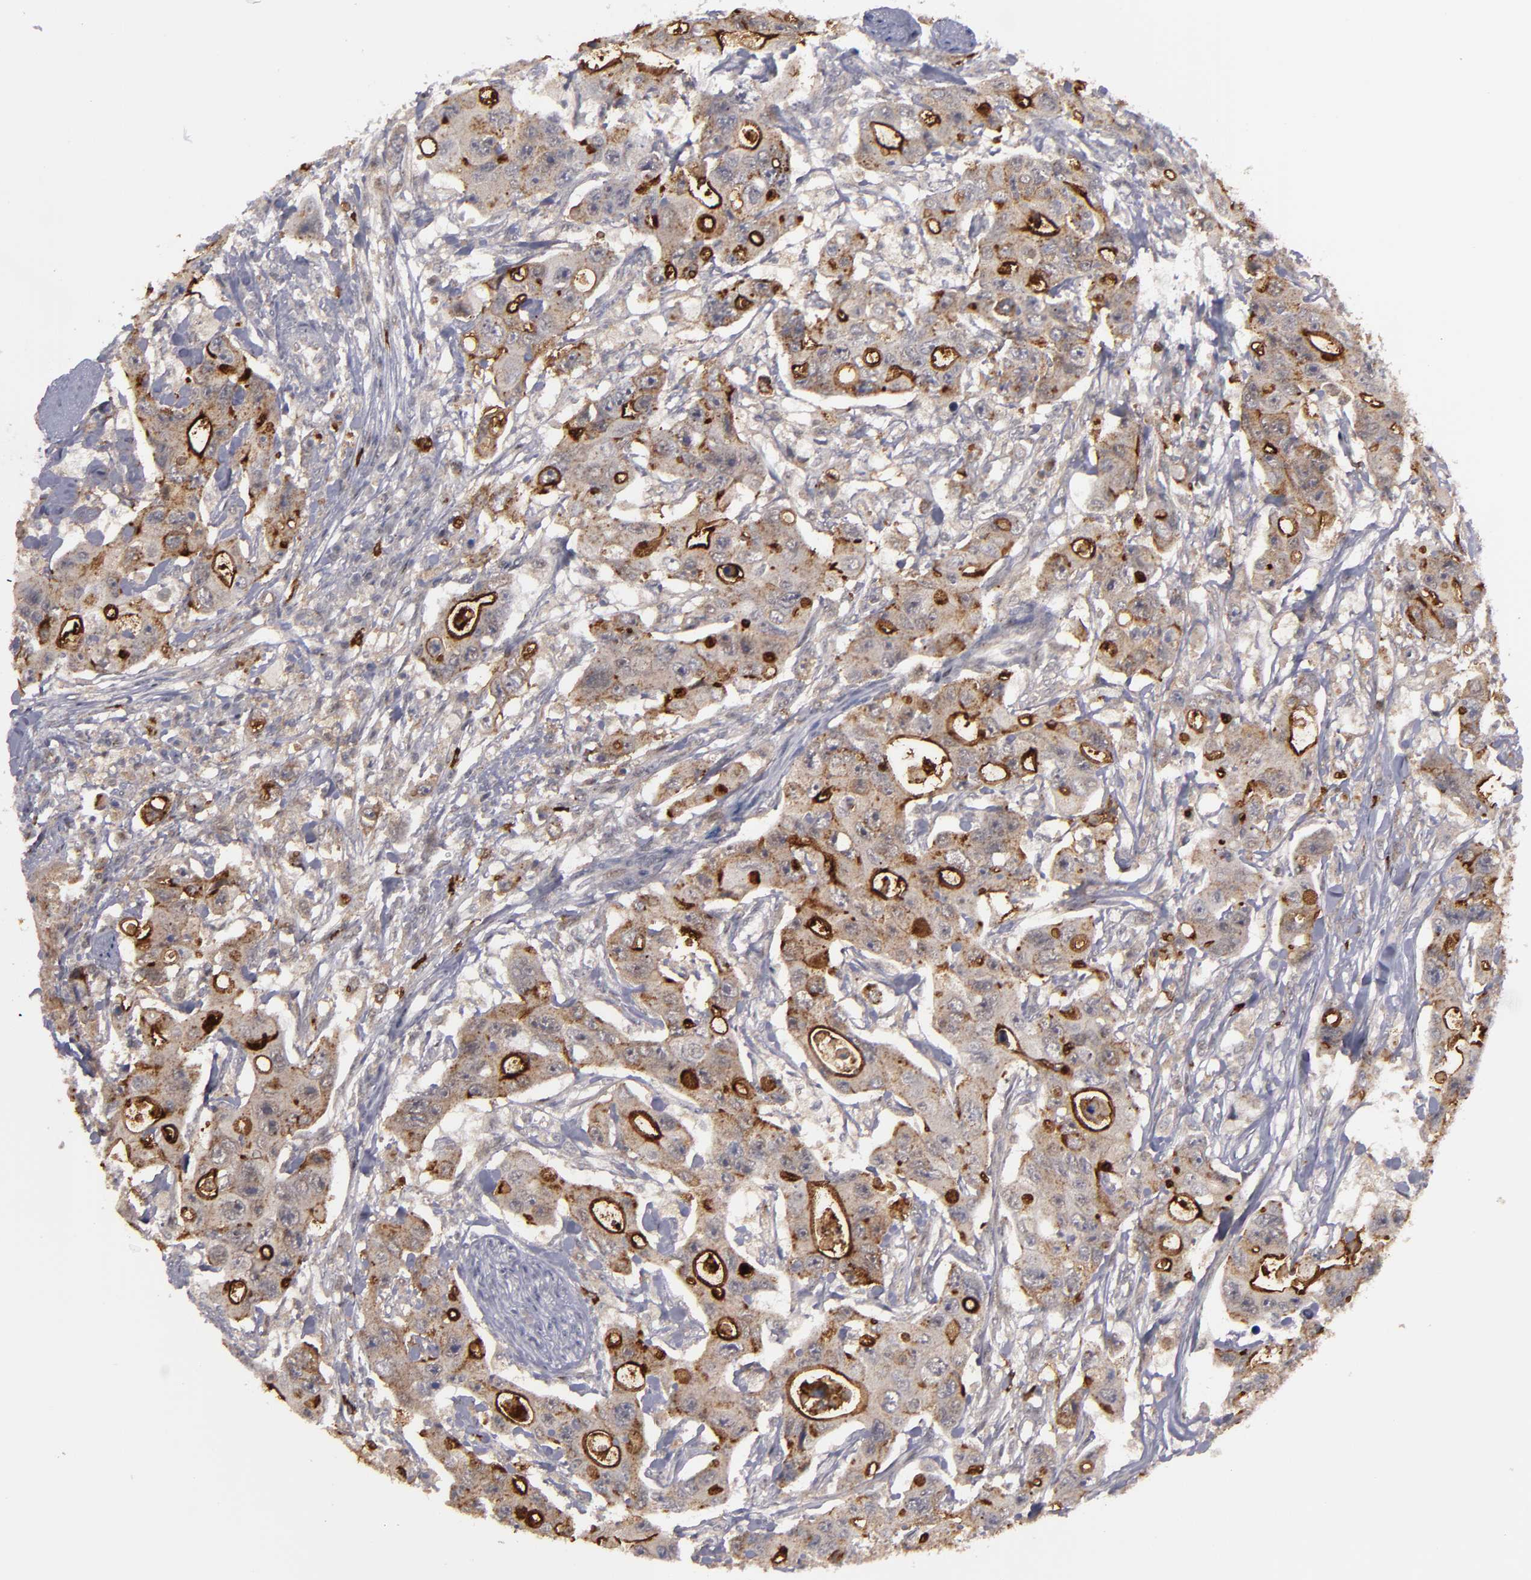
{"staining": {"intensity": "moderate", "quantity": ">75%", "location": "cytoplasmic/membranous"}, "tissue": "colorectal cancer", "cell_type": "Tumor cells", "image_type": "cancer", "snomed": [{"axis": "morphology", "description": "Adenocarcinoma, NOS"}, {"axis": "topography", "description": "Colon"}], "caption": "Approximately >75% of tumor cells in colorectal cancer exhibit moderate cytoplasmic/membranous protein positivity as visualized by brown immunohistochemical staining.", "gene": "STX3", "patient": {"sex": "female", "age": 46}}